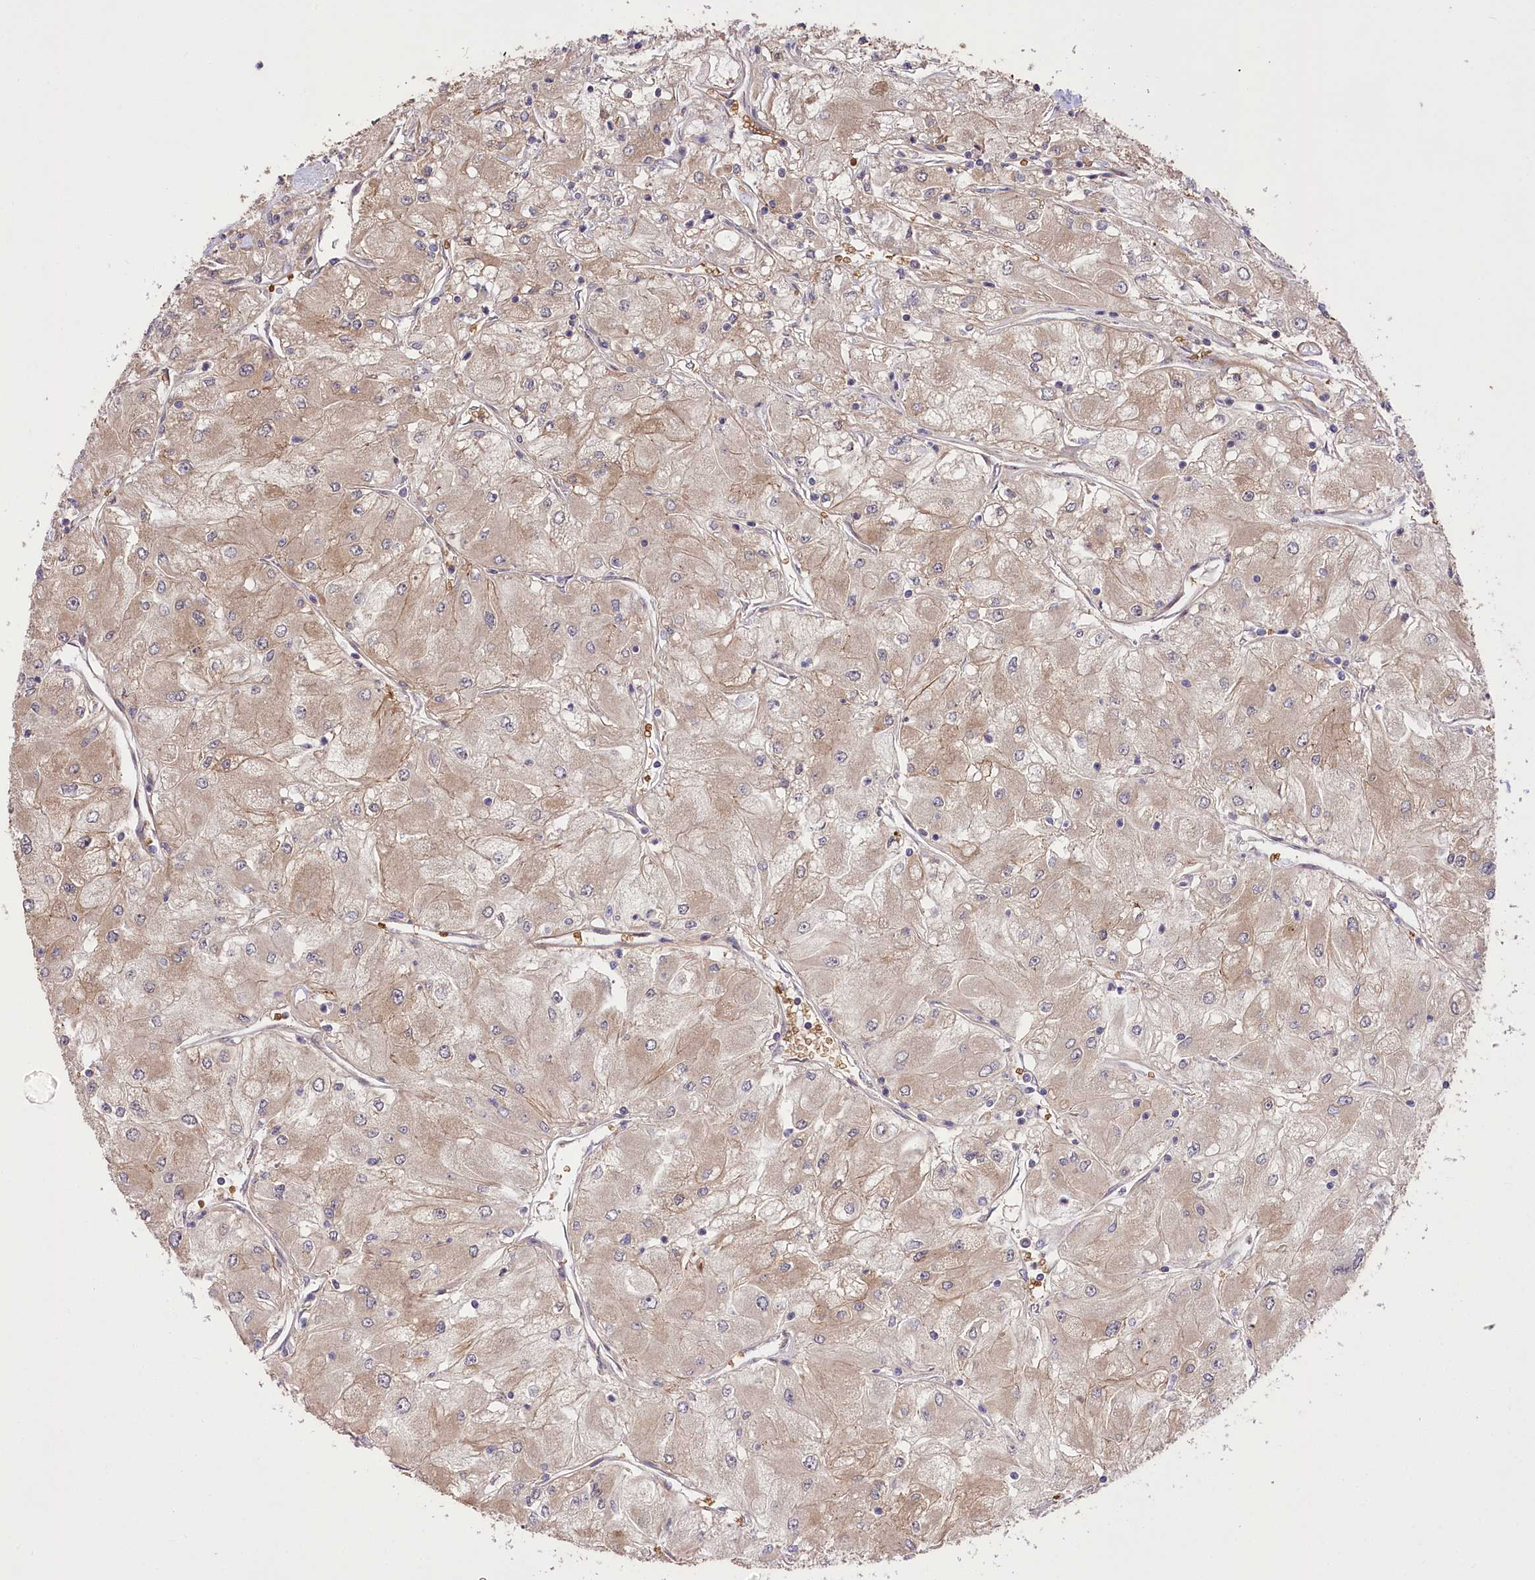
{"staining": {"intensity": "weak", "quantity": "25%-75%", "location": "cytoplasmic/membranous"}, "tissue": "renal cancer", "cell_type": "Tumor cells", "image_type": "cancer", "snomed": [{"axis": "morphology", "description": "Adenocarcinoma, NOS"}, {"axis": "topography", "description": "Kidney"}], "caption": "IHC of renal cancer (adenocarcinoma) exhibits low levels of weak cytoplasmic/membranous staining in about 25%-75% of tumor cells.", "gene": "TRUB1", "patient": {"sex": "male", "age": 80}}